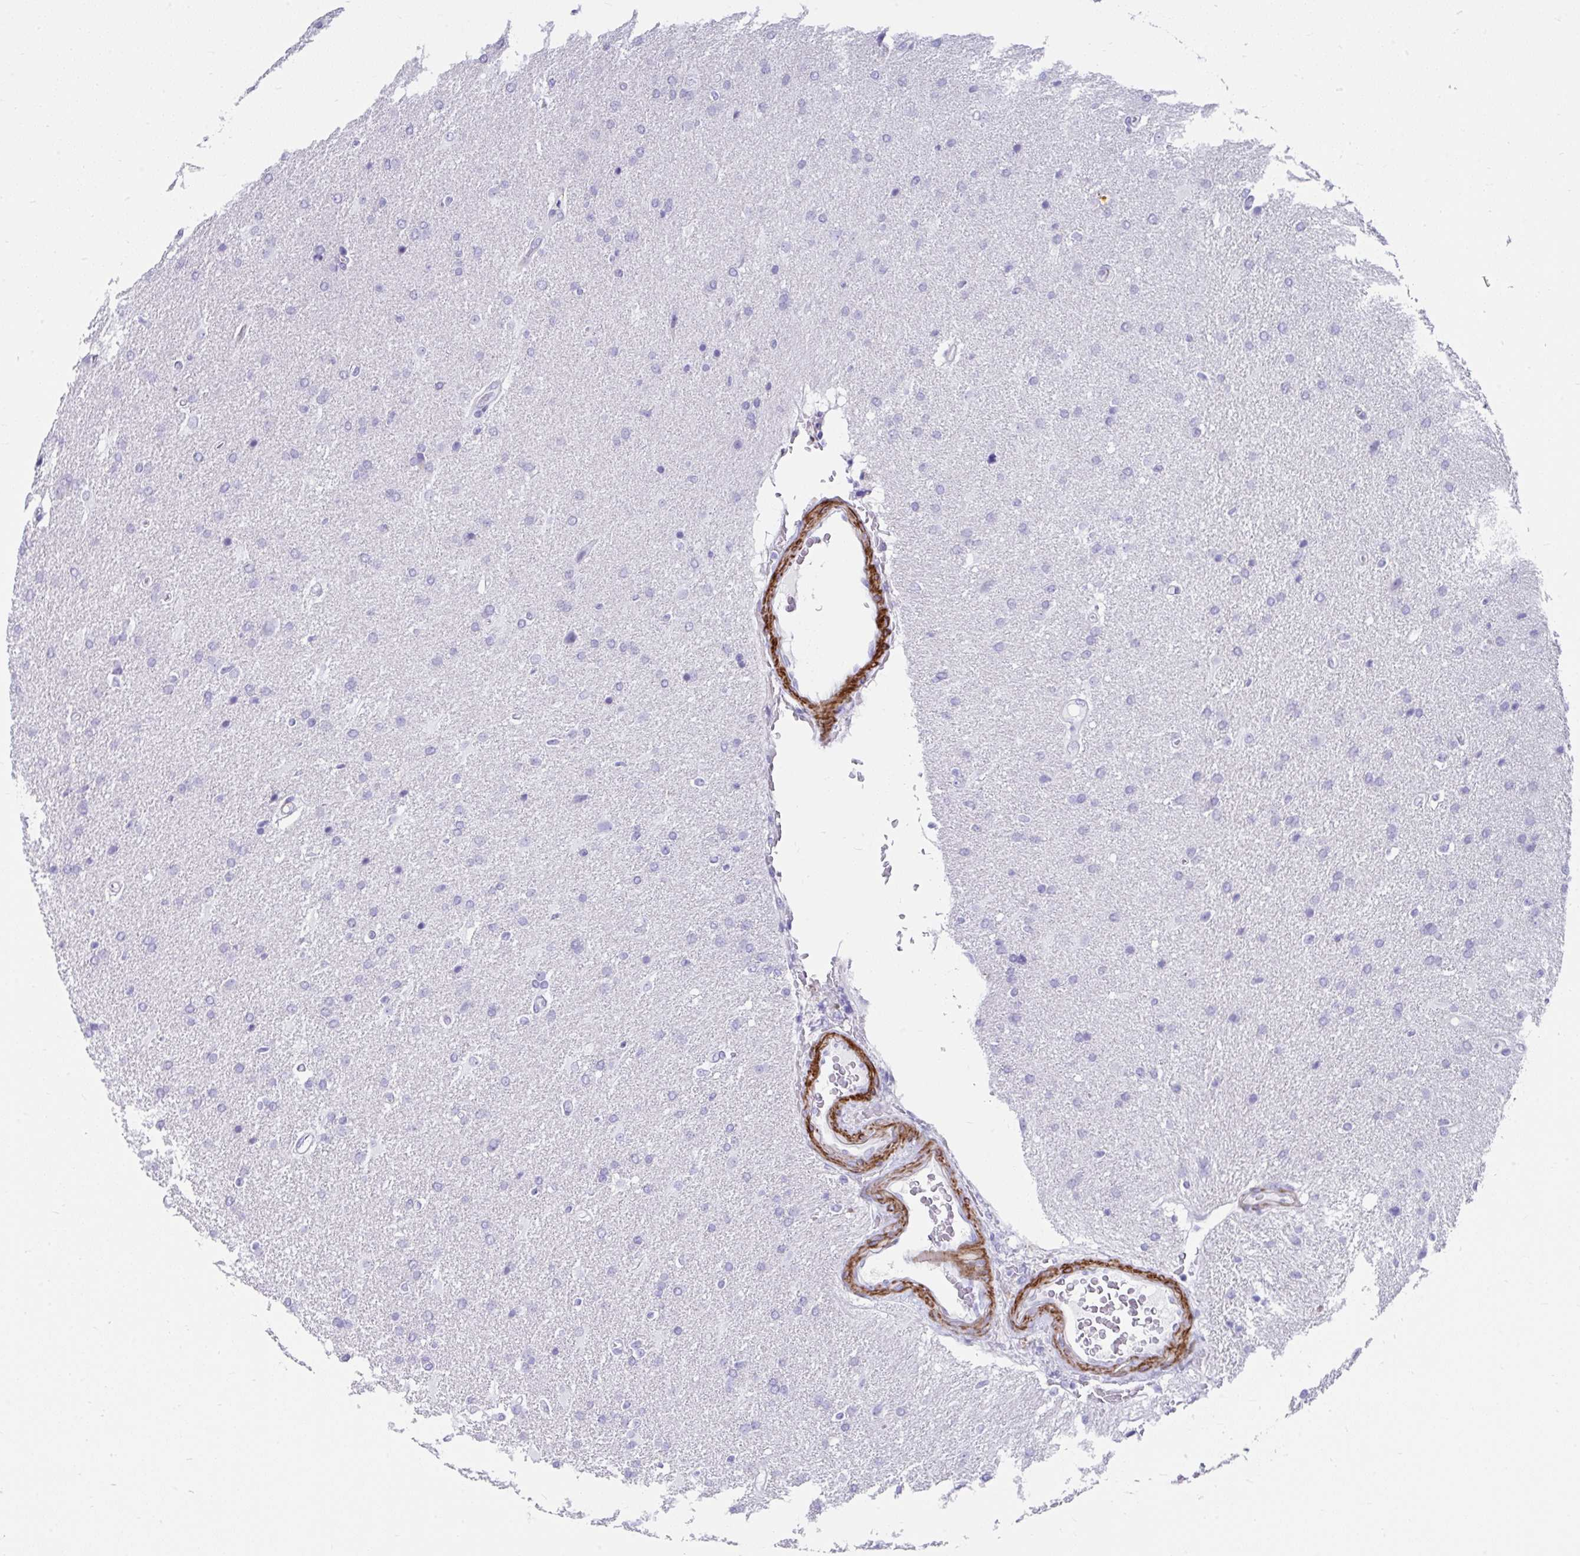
{"staining": {"intensity": "negative", "quantity": "none", "location": "none"}, "tissue": "glioma", "cell_type": "Tumor cells", "image_type": "cancer", "snomed": [{"axis": "morphology", "description": "Glioma, malignant, High grade"}, {"axis": "topography", "description": "Brain"}], "caption": "Human glioma stained for a protein using immunohistochemistry (IHC) shows no staining in tumor cells.", "gene": "GRXCR2", "patient": {"sex": "male", "age": 56}}